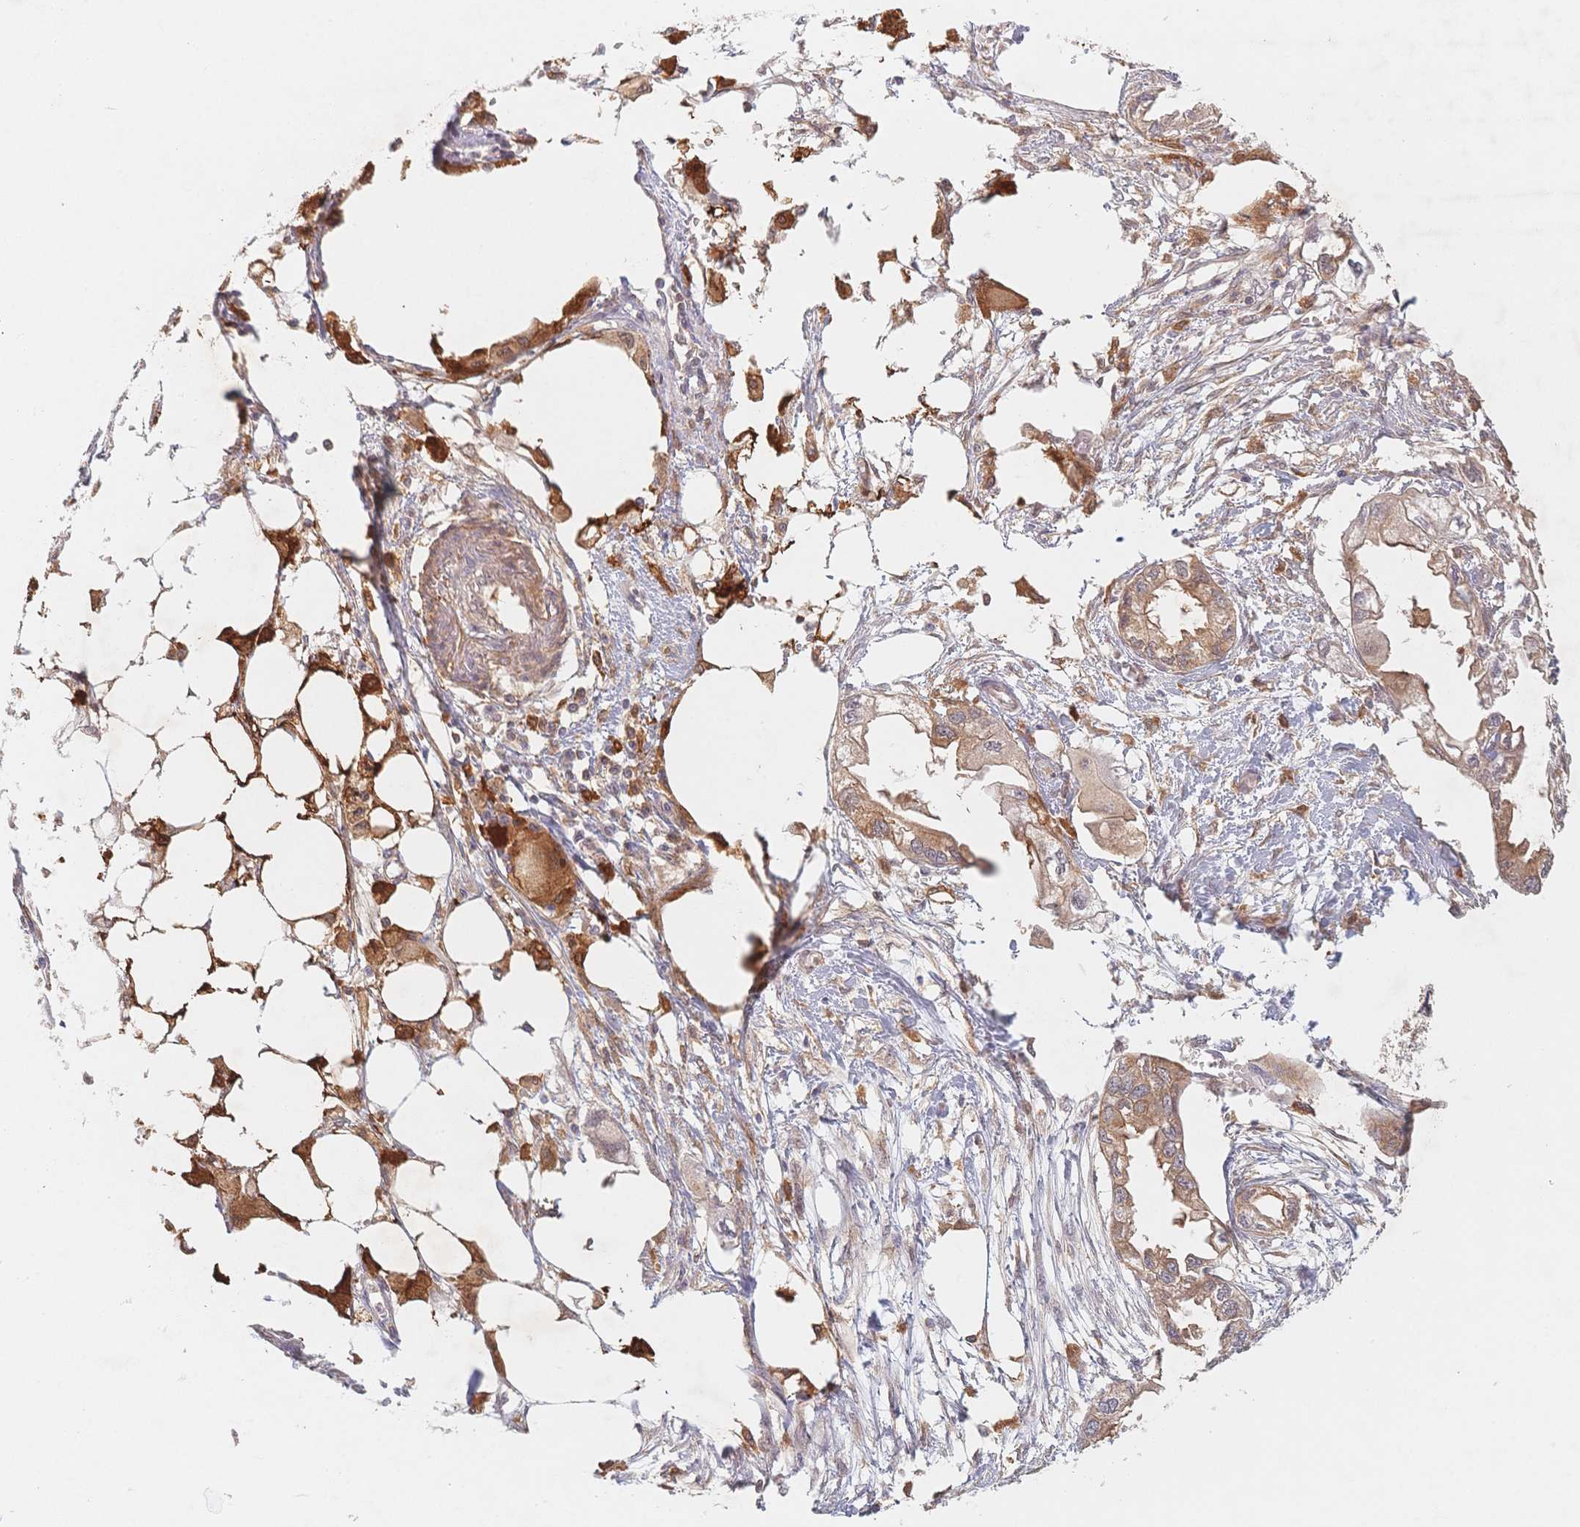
{"staining": {"intensity": "moderate", "quantity": ">75%", "location": "cytoplasmic/membranous"}, "tissue": "endometrial cancer", "cell_type": "Tumor cells", "image_type": "cancer", "snomed": [{"axis": "morphology", "description": "Adenocarcinoma, NOS"}, {"axis": "morphology", "description": "Adenocarcinoma, metastatic, NOS"}, {"axis": "topography", "description": "Adipose tissue"}, {"axis": "topography", "description": "Endometrium"}], "caption": "IHC (DAB (3,3'-diaminobenzidine)) staining of endometrial cancer shows moderate cytoplasmic/membranous protein positivity in about >75% of tumor cells.", "gene": "C12orf75", "patient": {"sex": "female", "age": 67}}